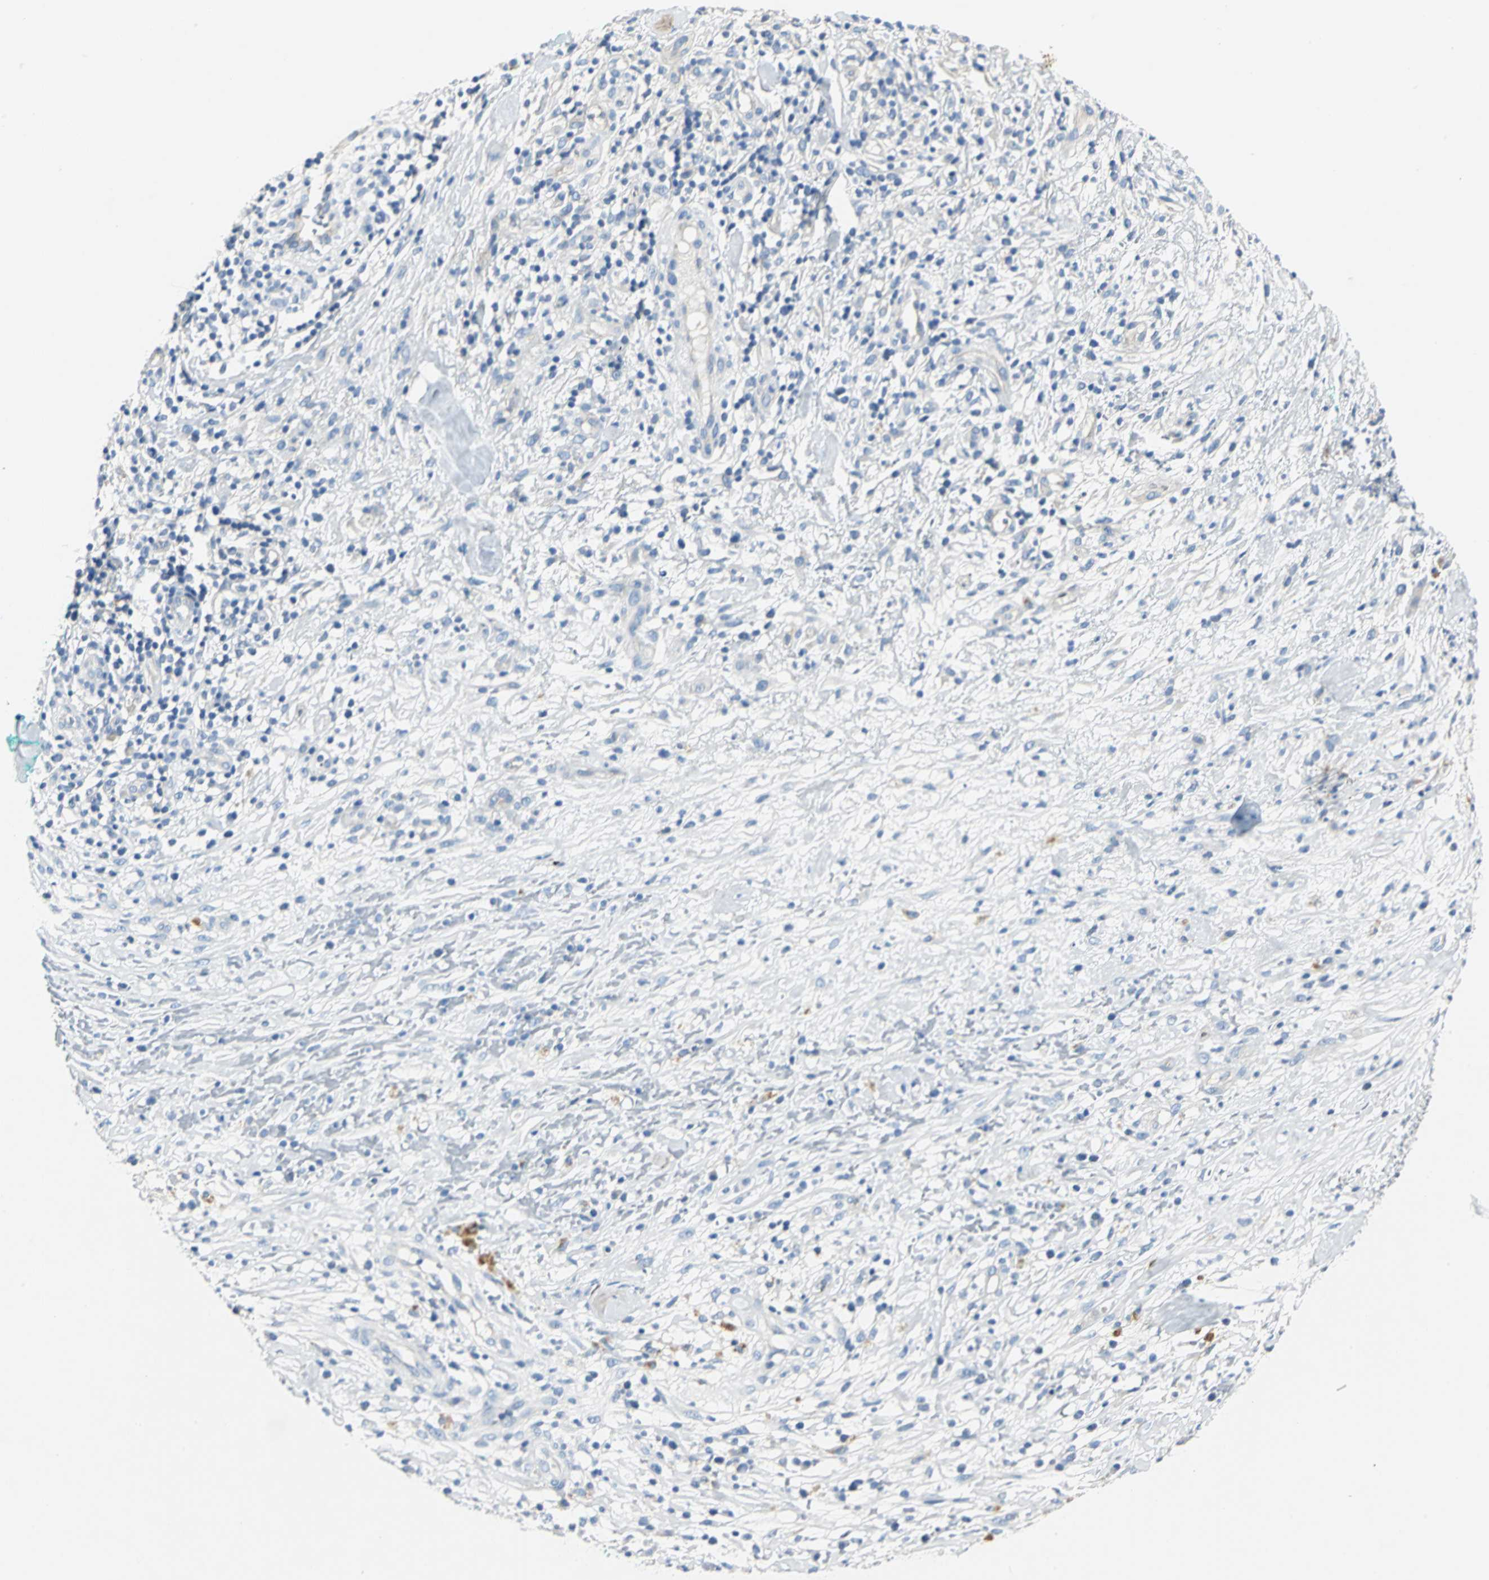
{"staining": {"intensity": "negative", "quantity": "none", "location": "none"}, "tissue": "melanoma", "cell_type": "Tumor cells", "image_type": "cancer", "snomed": [{"axis": "morphology", "description": "Necrosis, NOS"}, {"axis": "morphology", "description": "Malignant melanoma, NOS"}, {"axis": "topography", "description": "Skin"}], "caption": "Histopathology image shows no significant protein expression in tumor cells of malignant melanoma.", "gene": "RIPOR1", "patient": {"sex": "female", "age": 87}}